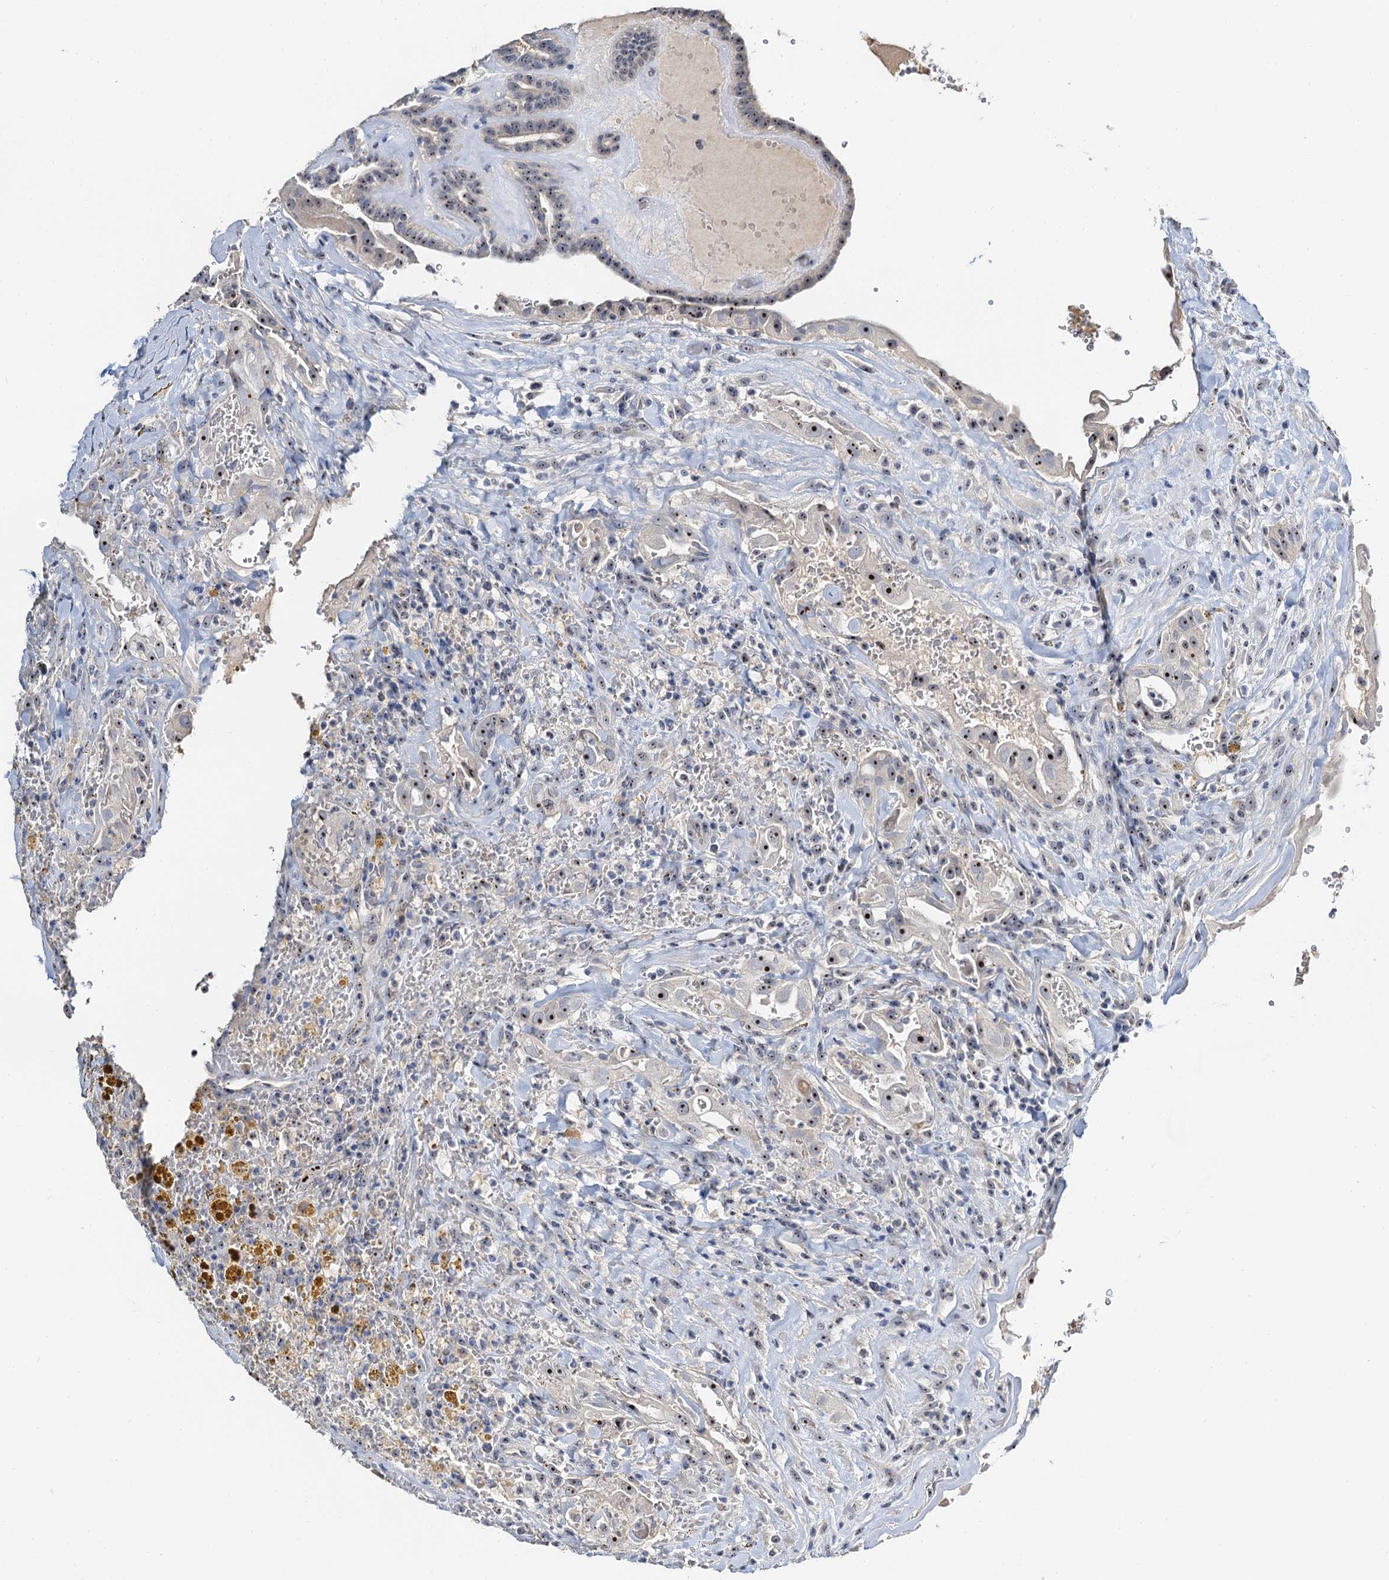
{"staining": {"intensity": "weak", "quantity": ">75%", "location": "nuclear"}, "tissue": "thyroid cancer", "cell_type": "Tumor cells", "image_type": "cancer", "snomed": [{"axis": "morphology", "description": "Papillary adenocarcinoma, NOS"}, {"axis": "topography", "description": "Thyroid gland"}], "caption": "Thyroid cancer stained for a protein exhibits weak nuclear positivity in tumor cells.", "gene": "NOP2", "patient": {"sex": "male", "age": 77}}